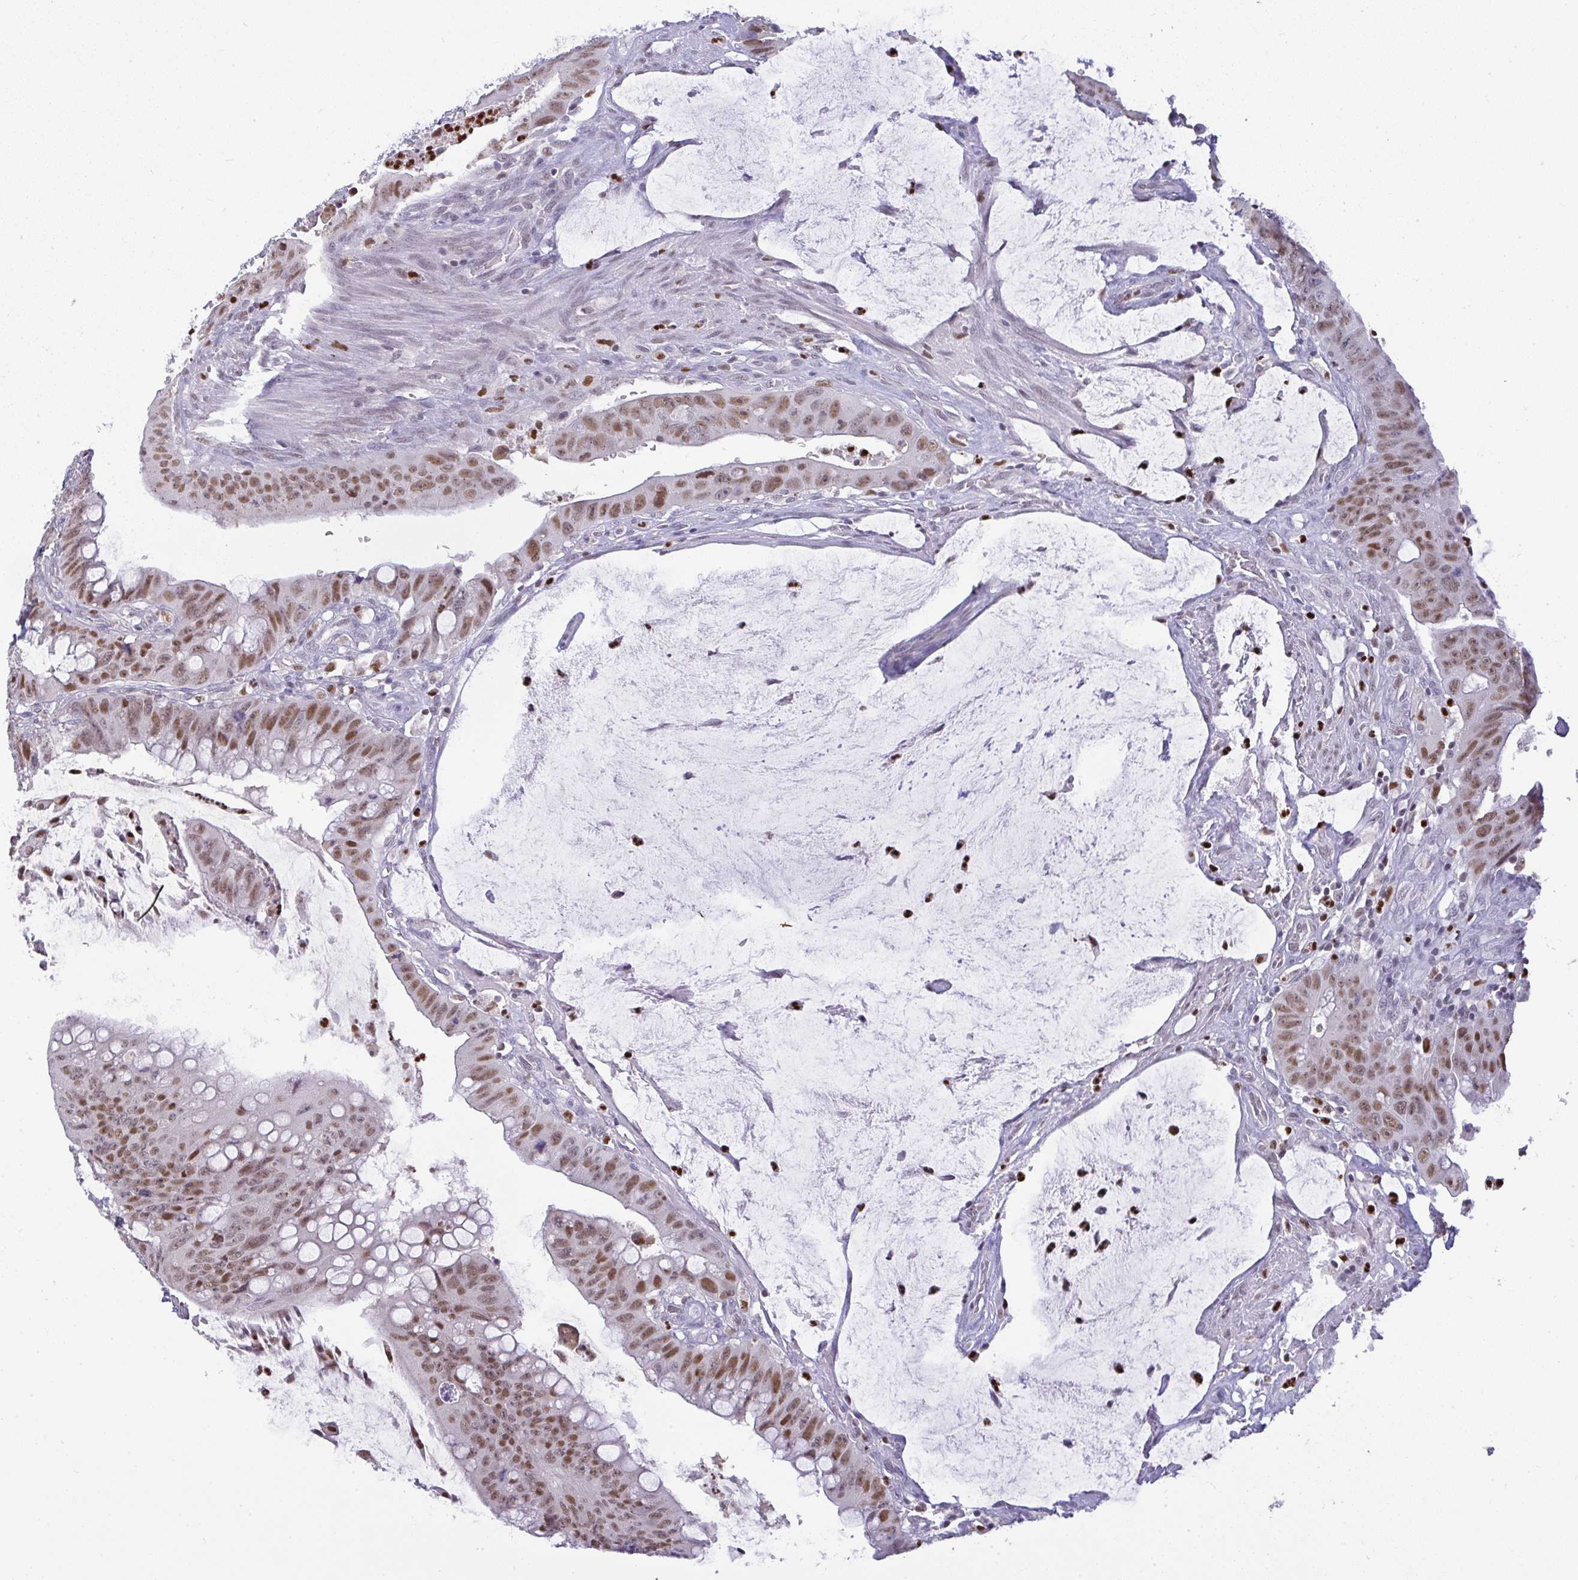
{"staining": {"intensity": "moderate", "quantity": ">75%", "location": "nuclear"}, "tissue": "colorectal cancer", "cell_type": "Tumor cells", "image_type": "cancer", "snomed": [{"axis": "morphology", "description": "Adenocarcinoma, NOS"}, {"axis": "topography", "description": "Rectum"}], "caption": "Protein expression analysis of human colorectal cancer reveals moderate nuclear expression in about >75% of tumor cells.", "gene": "BBX", "patient": {"sex": "male", "age": 78}}